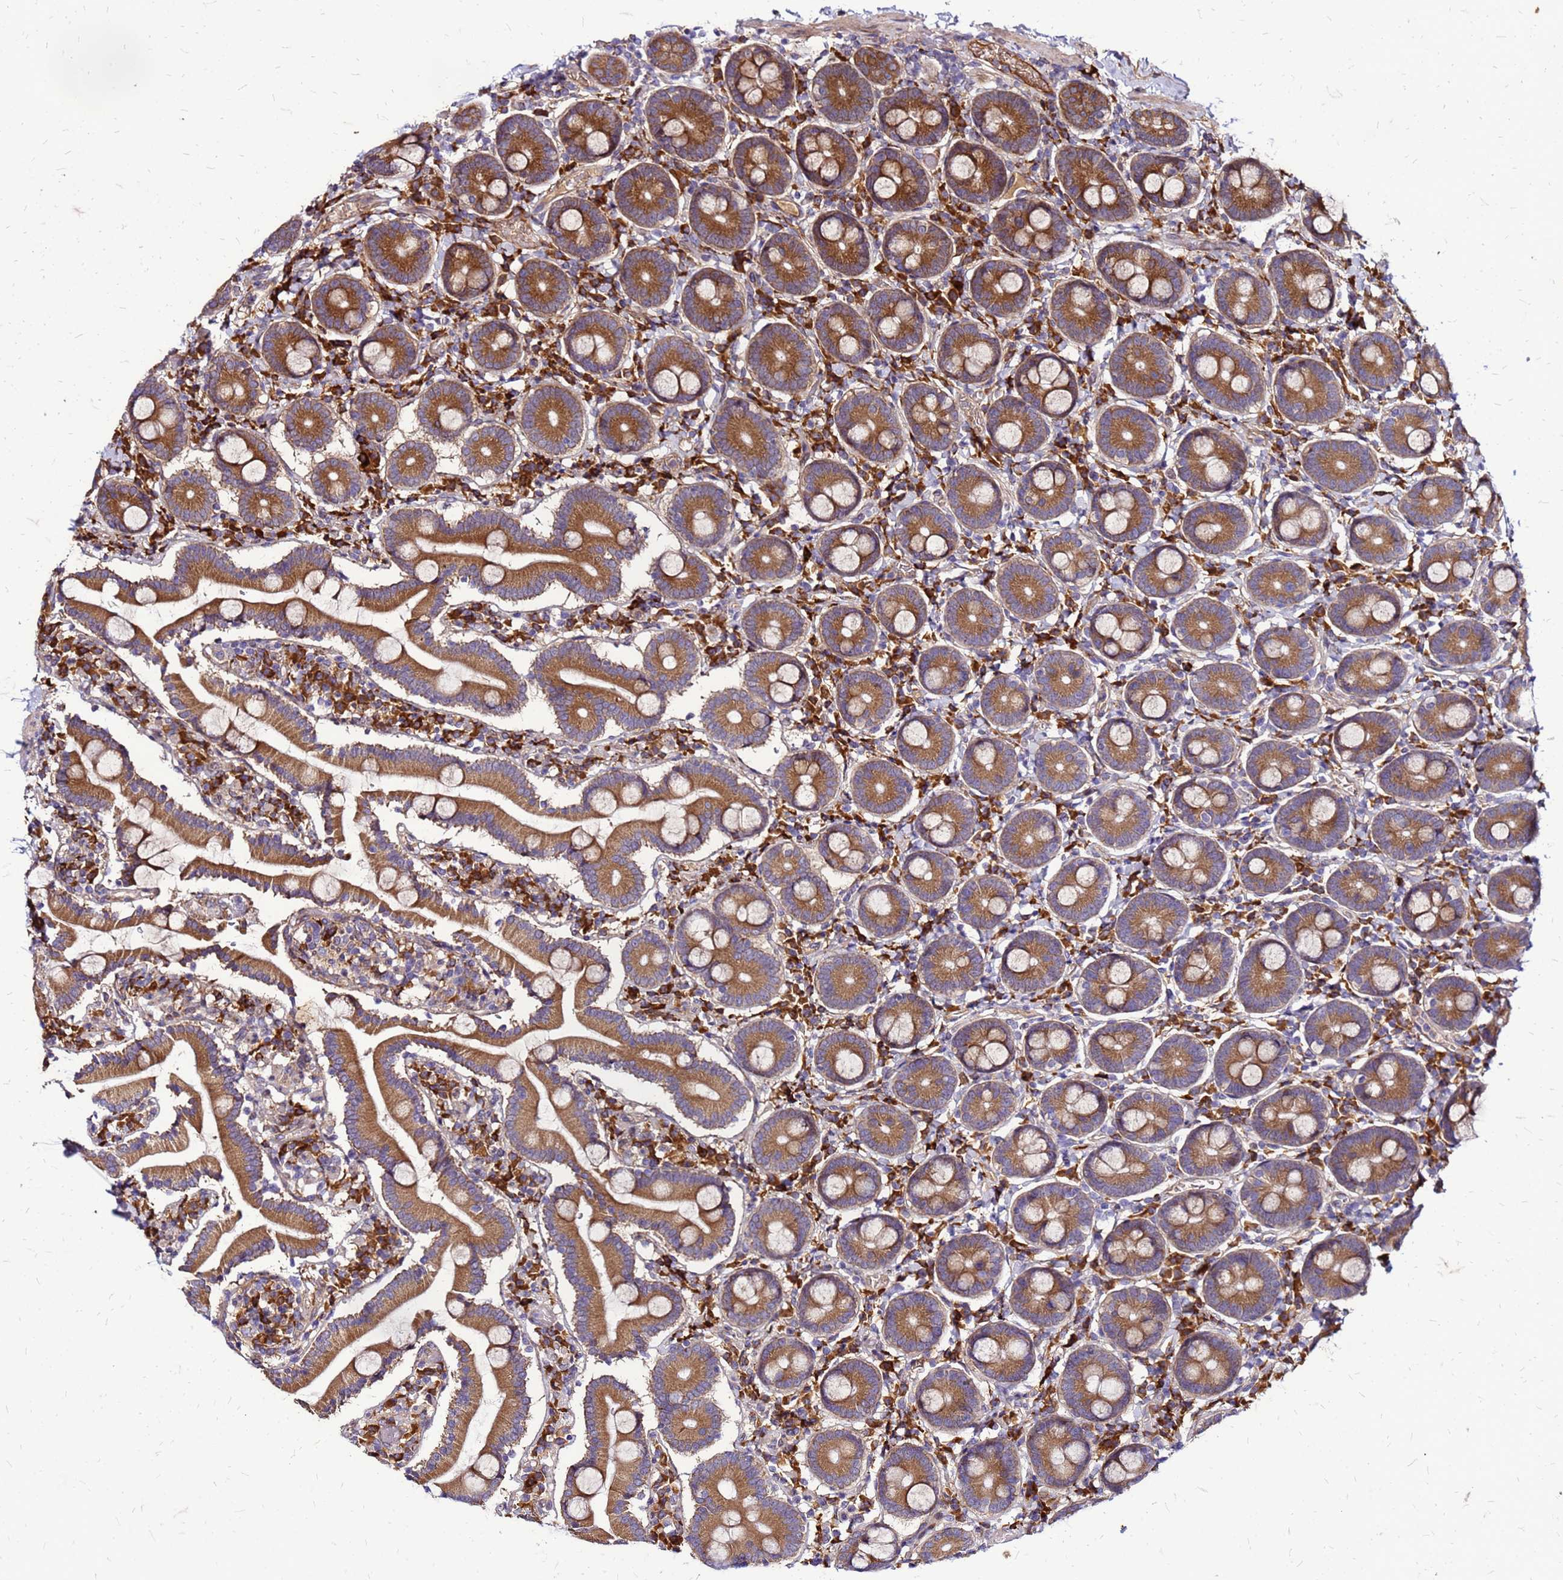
{"staining": {"intensity": "strong", "quantity": ">75%", "location": "cytoplasmic/membranous"}, "tissue": "duodenum", "cell_type": "Glandular cells", "image_type": "normal", "snomed": [{"axis": "morphology", "description": "Normal tissue, NOS"}, {"axis": "topography", "description": "Duodenum"}], "caption": "Strong cytoplasmic/membranous staining for a protein is appreciated in approximately >75% of glandular cells of benign duodenum using immunohistochemistry.", "gene": "VMO1", "patient": {"sex": "male", "age": 55}}